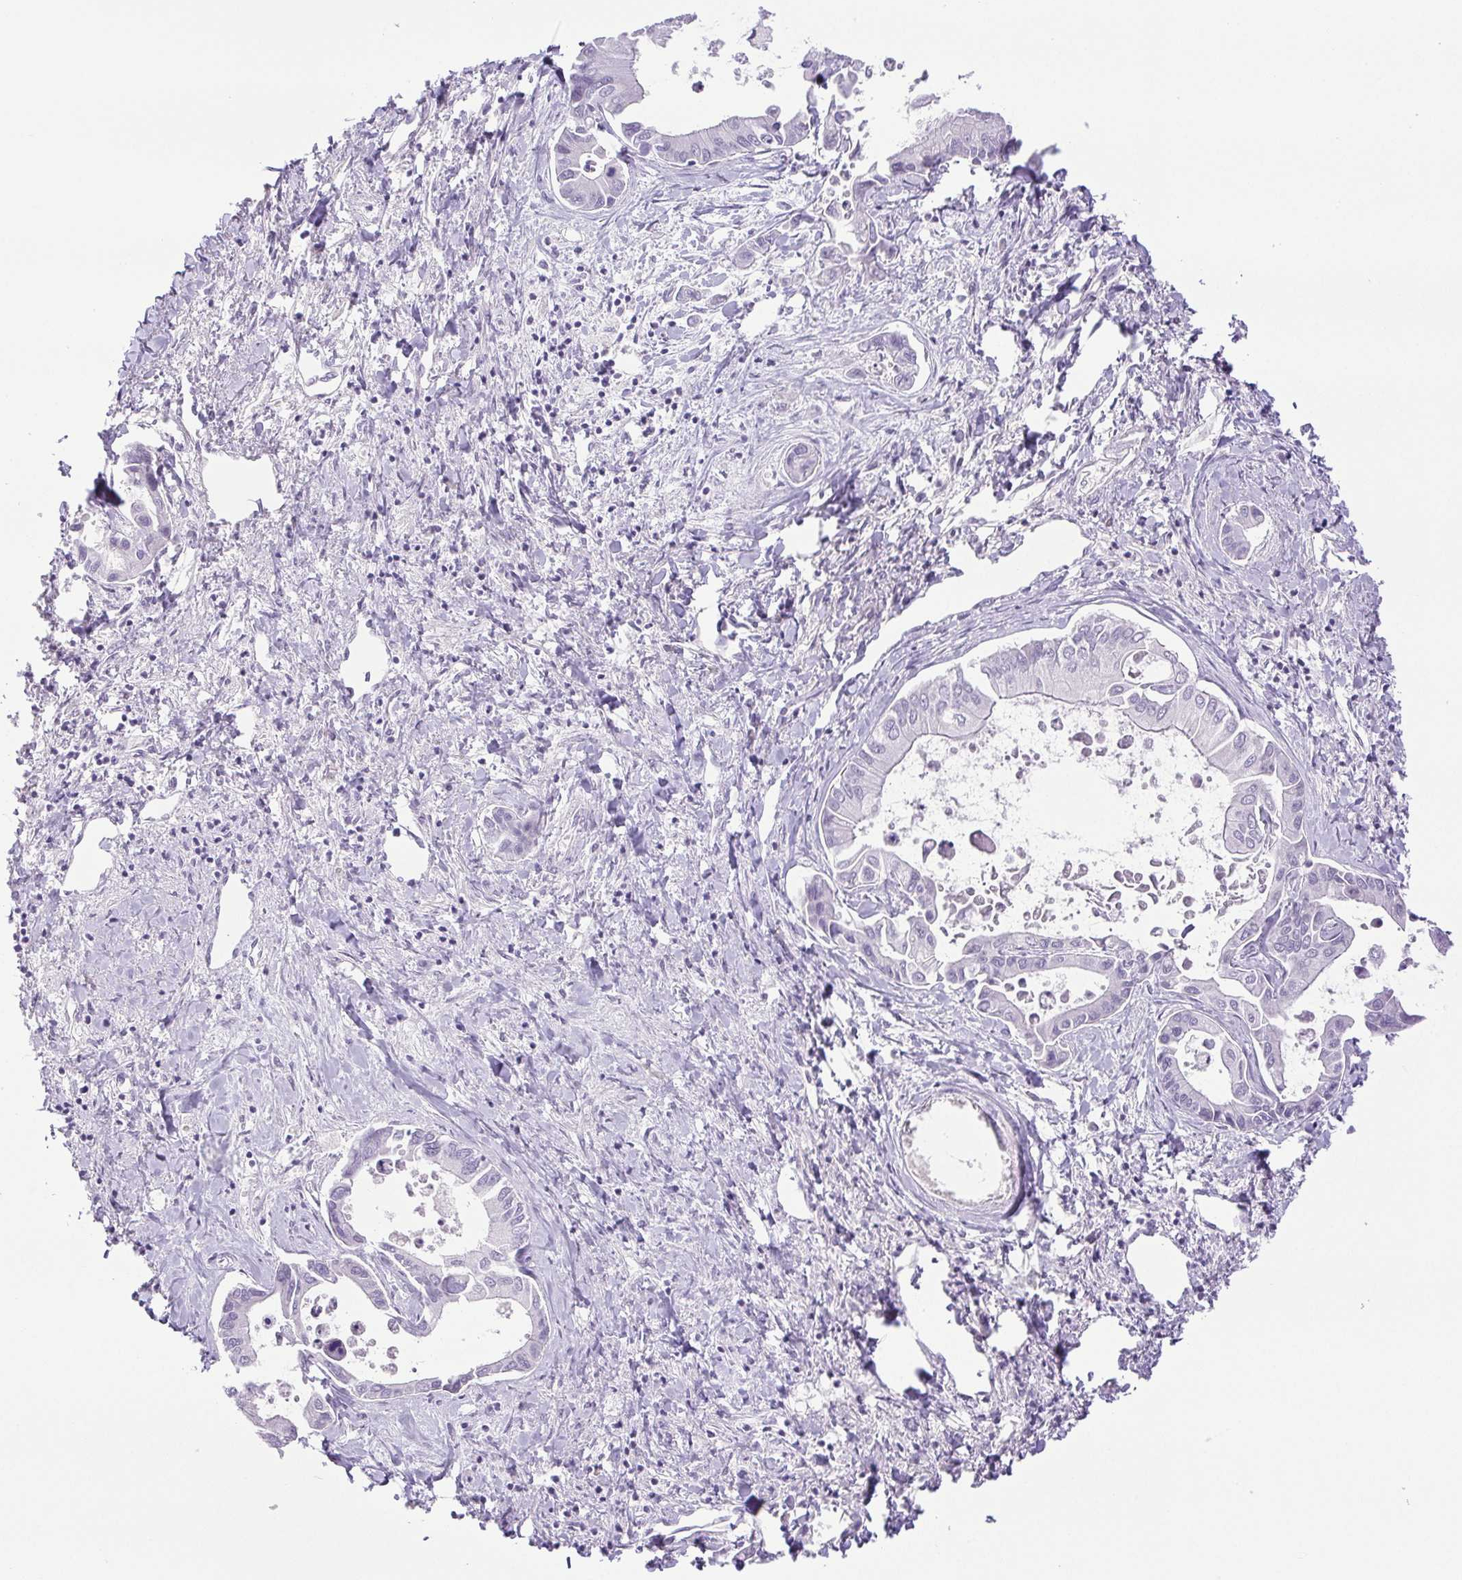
{"staining": {"intensity": "negative", "quantity": "none", "location": "none"}, "tissue": "liver cancer", "cell_type": "Tumor cells", "image_type": "cancer", "snomed": [{"axis": "morphology", "description": "Cholangiocarcinoma"}, {"axis": "topography", "description": "Liver"}], "caption": "High power microscopy image of an immunohistochemistry (IHC) histopathology image of liver cancer (cholangiocarcinoma), revealing no significant expression in tumor cells.", "gene": "PAPPA2", "patient": {"sex": "male", "age": 66}}